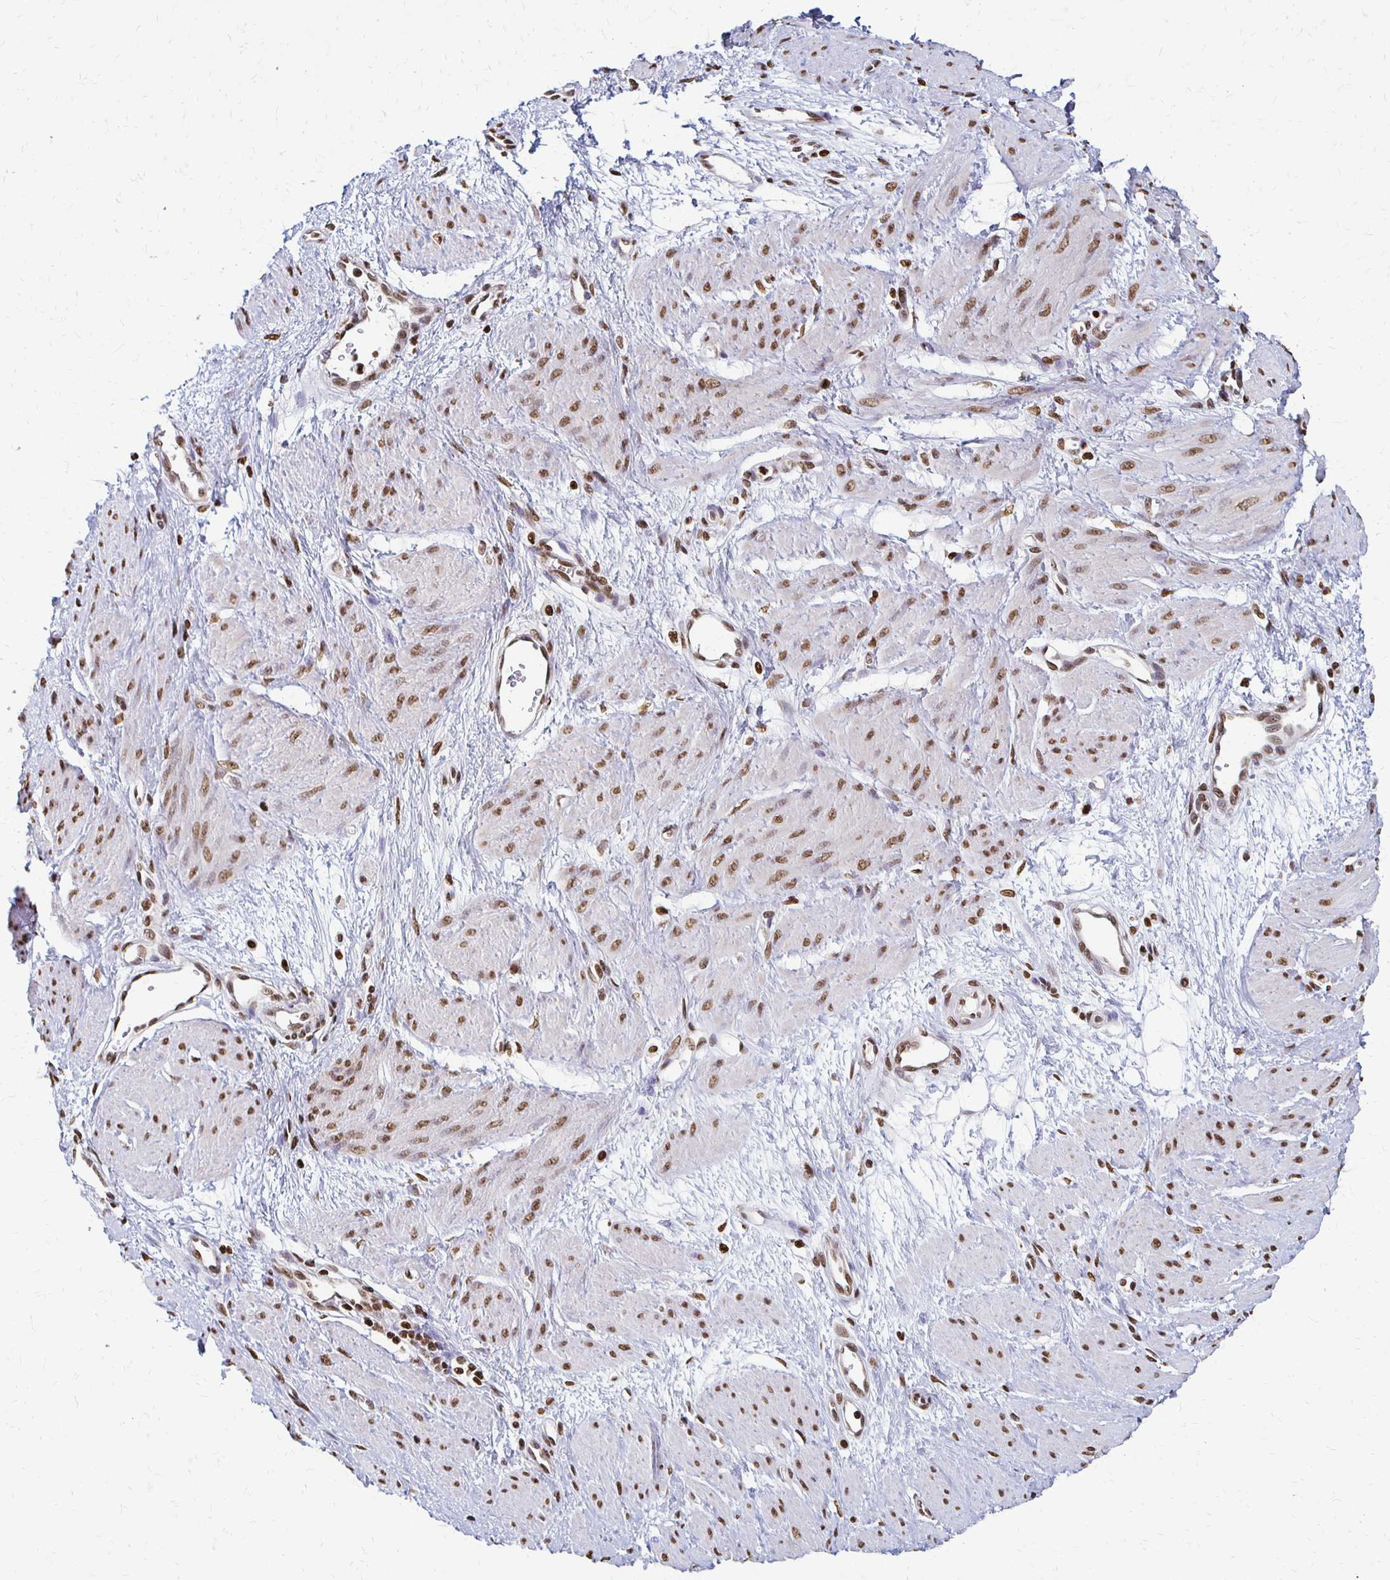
{"staining": {"intensity": "moderate", "quantity": ">75%", "location": "nuclear"}, "tissue": "smooth muscle", "cell_type": "Smooth muscle cells", "image_type": "normal", "snomed": [{"axis": "morphology", "description": "Normal tissue, NOS"}, {"axis": "topography", "description": "Smooth muscle"}, {"axis": "topography", "description": "Uterus"}], "caption": "This is a photomicrograph of IHC staining of unremarkable smooth muscle, which shows moderate positivity in the nuclear of smooth muscle cells.", "gene": "HOXA9", "patient": {"sex": "female", "age": 39}}